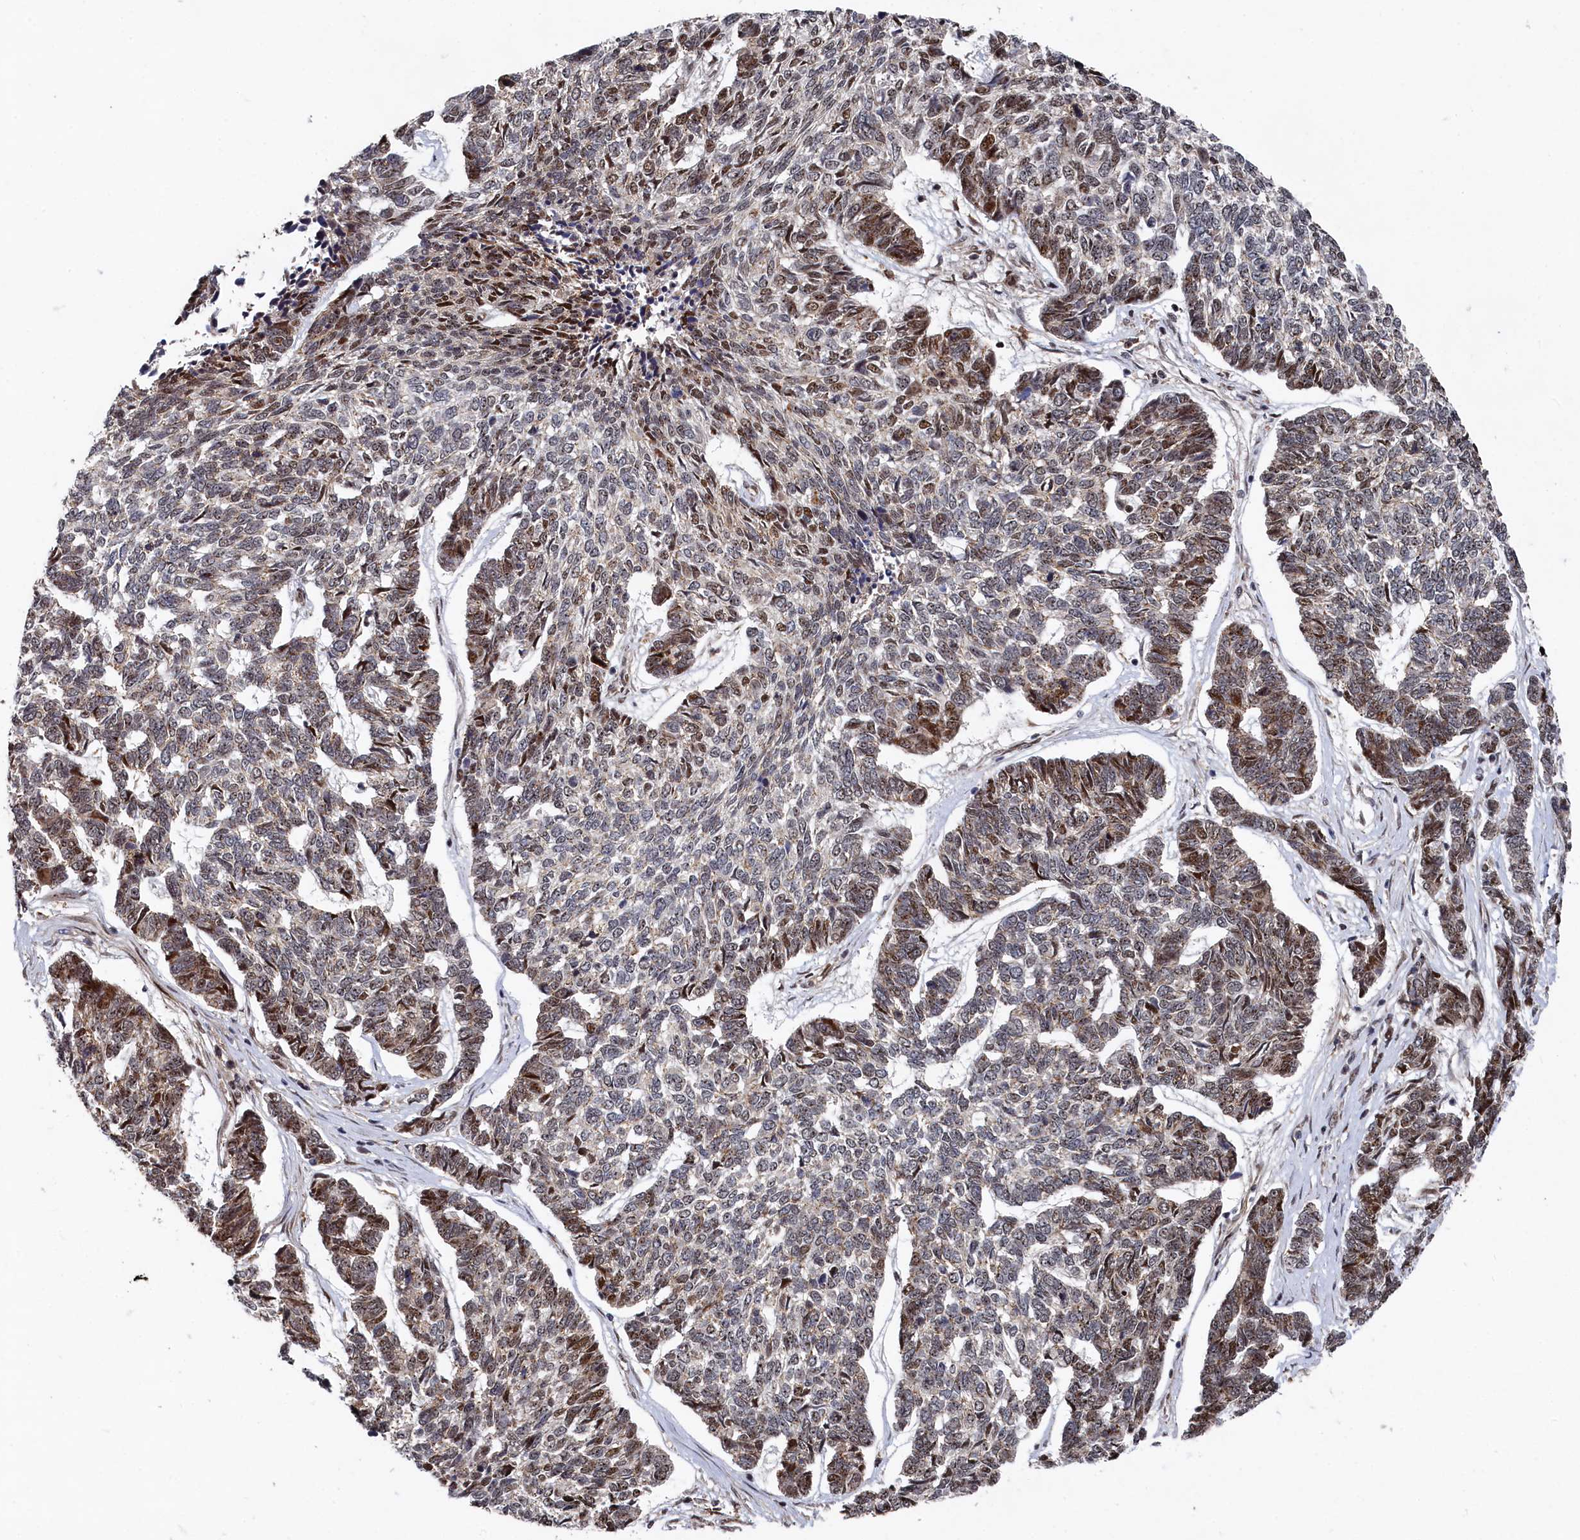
{"staining": {"intensity": "moderate", "quantity": "<25%", "location": "nuclear"}, "tissue": "skin cancer", "cell_type": "Tumor cells", "image_type": "cancer", "snomed": [{"axis": "morphology", "description": "Basal cell carcinoma"}, {"axis": "topography", "description": "Skin"}], "caption": "Skin cancer (basal cell carcinoma) stained with a brown dye shows moderate nuclear positive expression in approximately <25% of tumor cells.", "gene": "BUB3", "patient": {"sex": "female", "age": 65}}